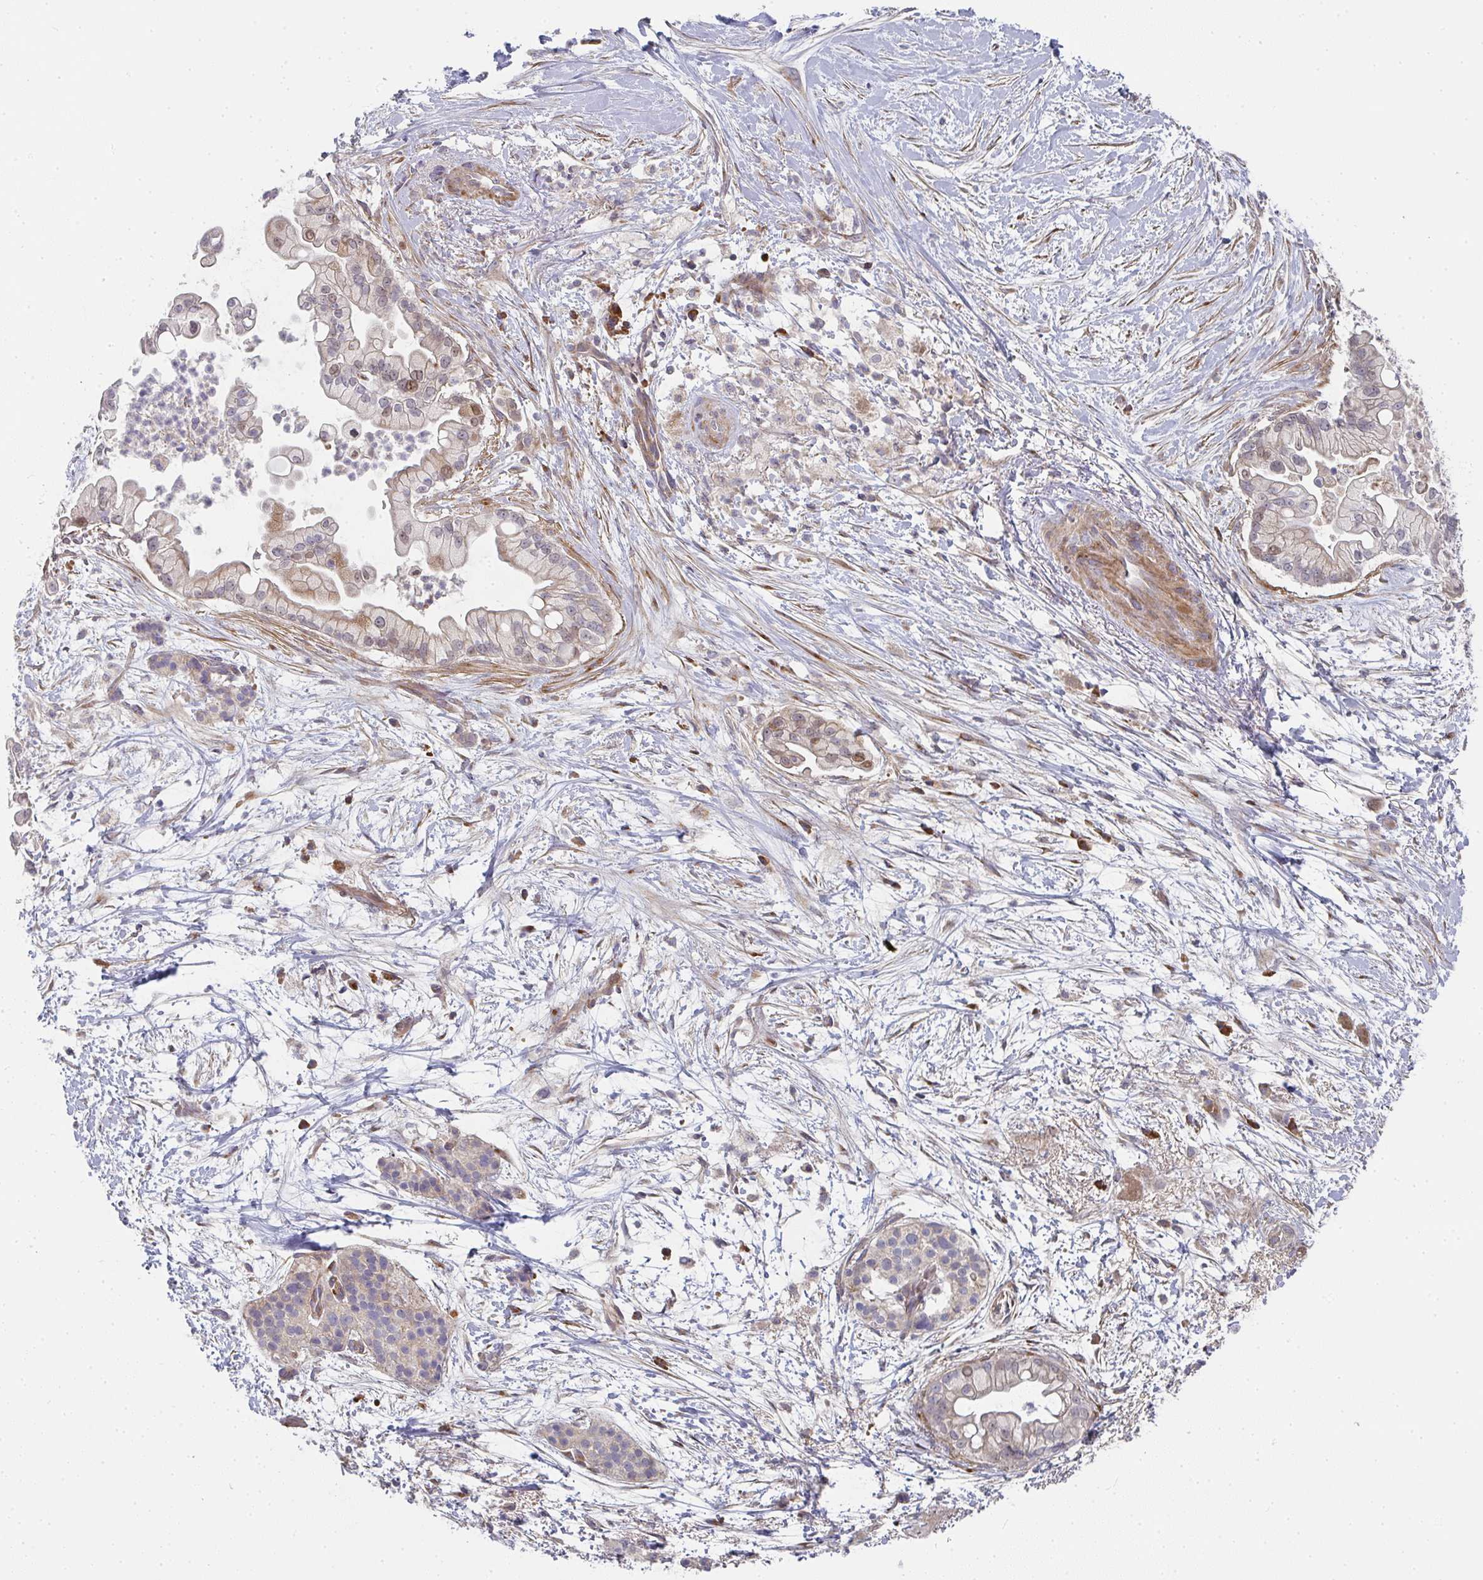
{"staining": {"intensity": "moderate", "quantity": "25%-75%", "location": "cytoplasmic/membranous,nuclear"}, "tissue": "pancreatic cancer", "cell_type": "Tumor cells", "image_type": "cancer", "snomed": [{"axis": "morphology", "description": "Adenocarcinoma, NOS"}, {"axis": "topography", "description": "Pancreas"}], "caption": "Immunohistochemistry histopathology image of pancreatic cancer (adenocarcinoma) stained for a protein (brown), which exhibits medium levels of moderate cytoplasmic/membranous and nuclear expression in approximately 25%-75% of tumor cells.", "gene": "RHEBL1", "patient": {"sex": "female", "age": 69}}